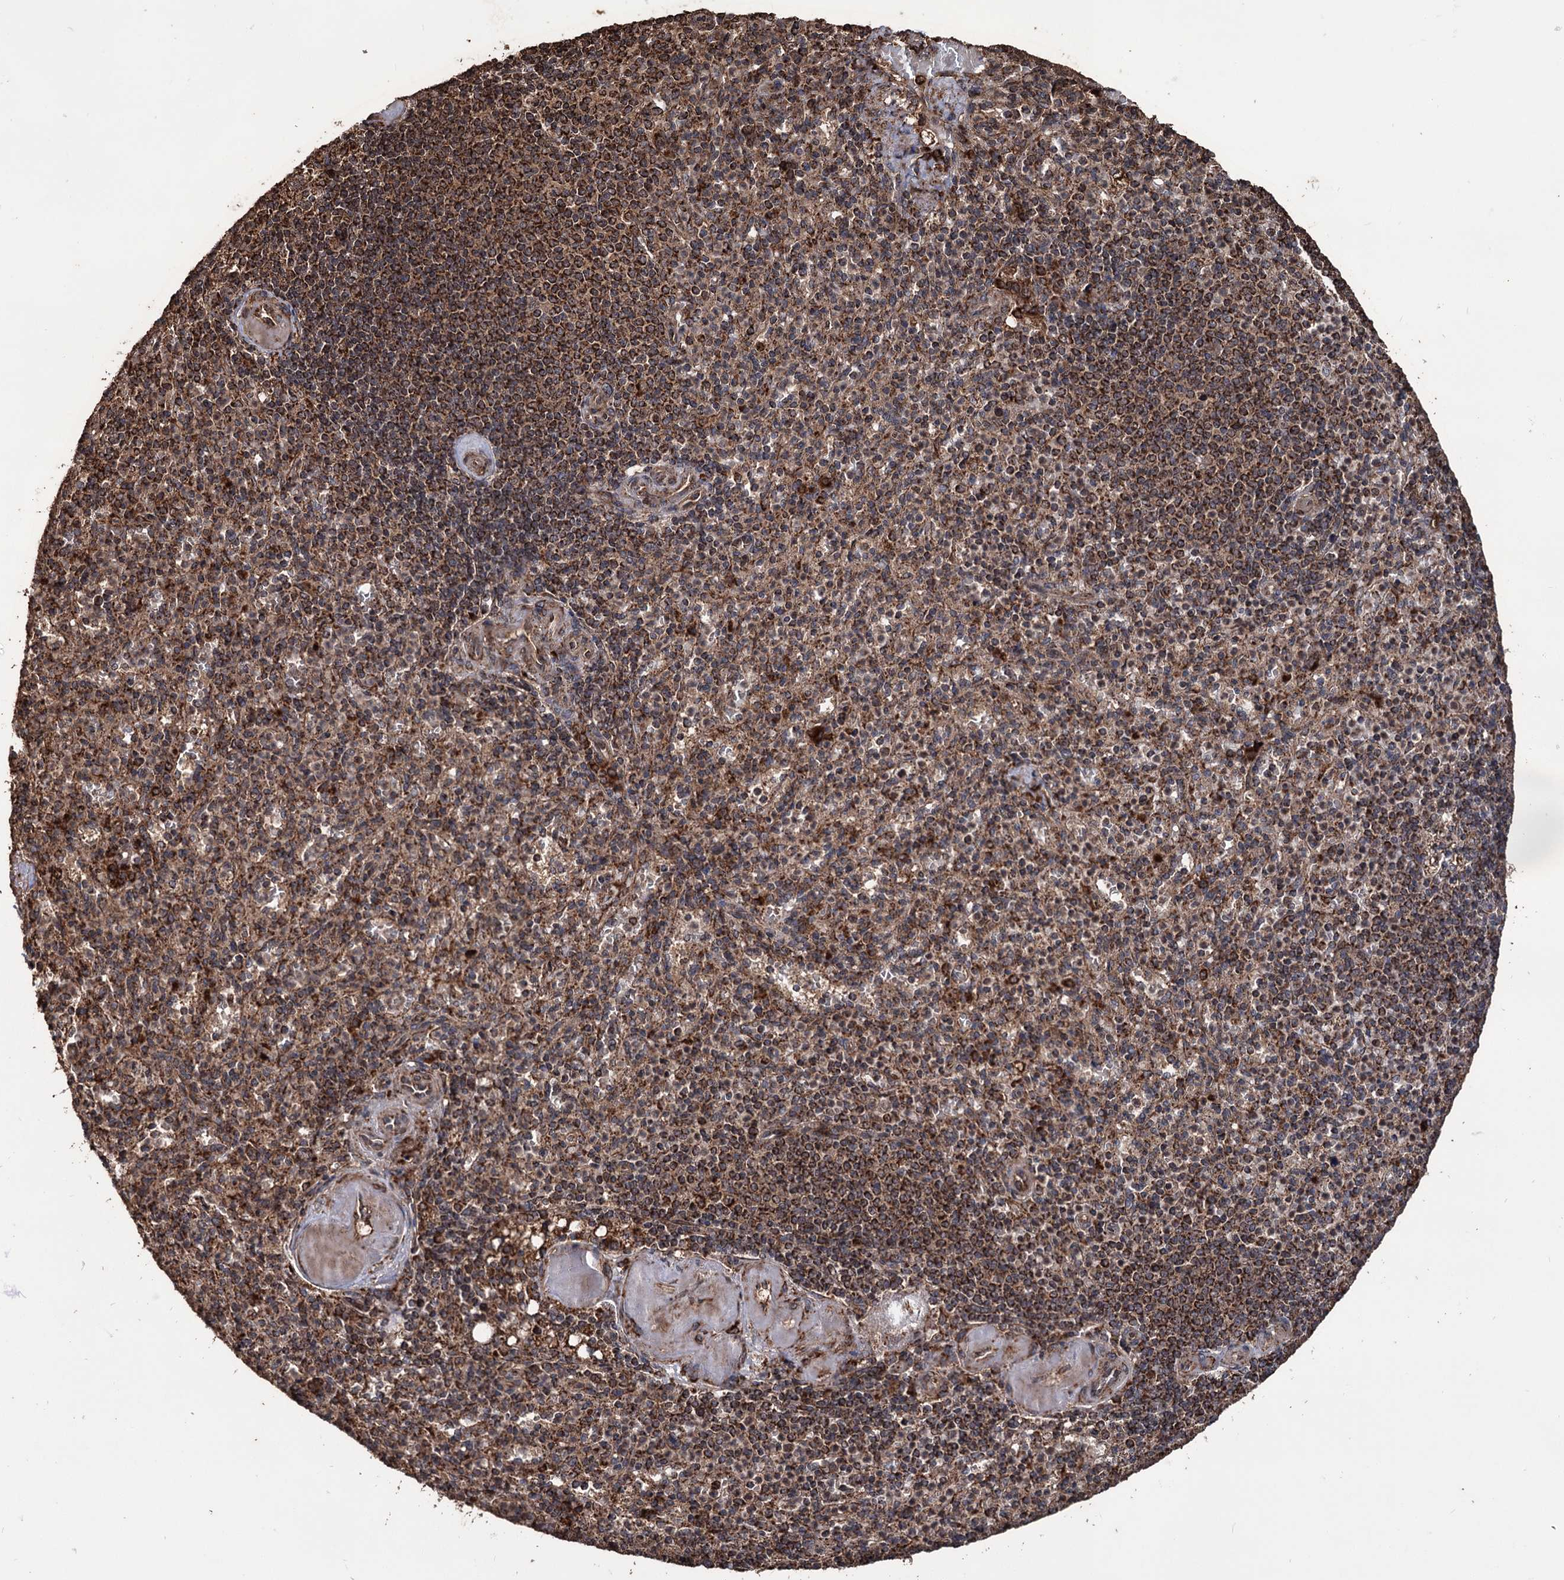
{"staining": {"intensity": "strong", "quantity": "25%-75%", "location": "cytoplasmic/membranous"}, "tissue": "spleen", "cell_type": "Cells in red pulp", "image_type": "normal", "snomed": [{"axis": "morphology", "description": "Normal tissue, NOS"}, {"axis": "topography", "description": "Spleen"}], "caption": "This photomicrograph demonstrates IHC staining of unremarkable human spleen, with high strong cytoplasmic/membranous staining in approximately 25%-75% of cells in red pulp.", "gene": "IPO4", "patient": {"sex": "female", "age": 74}}